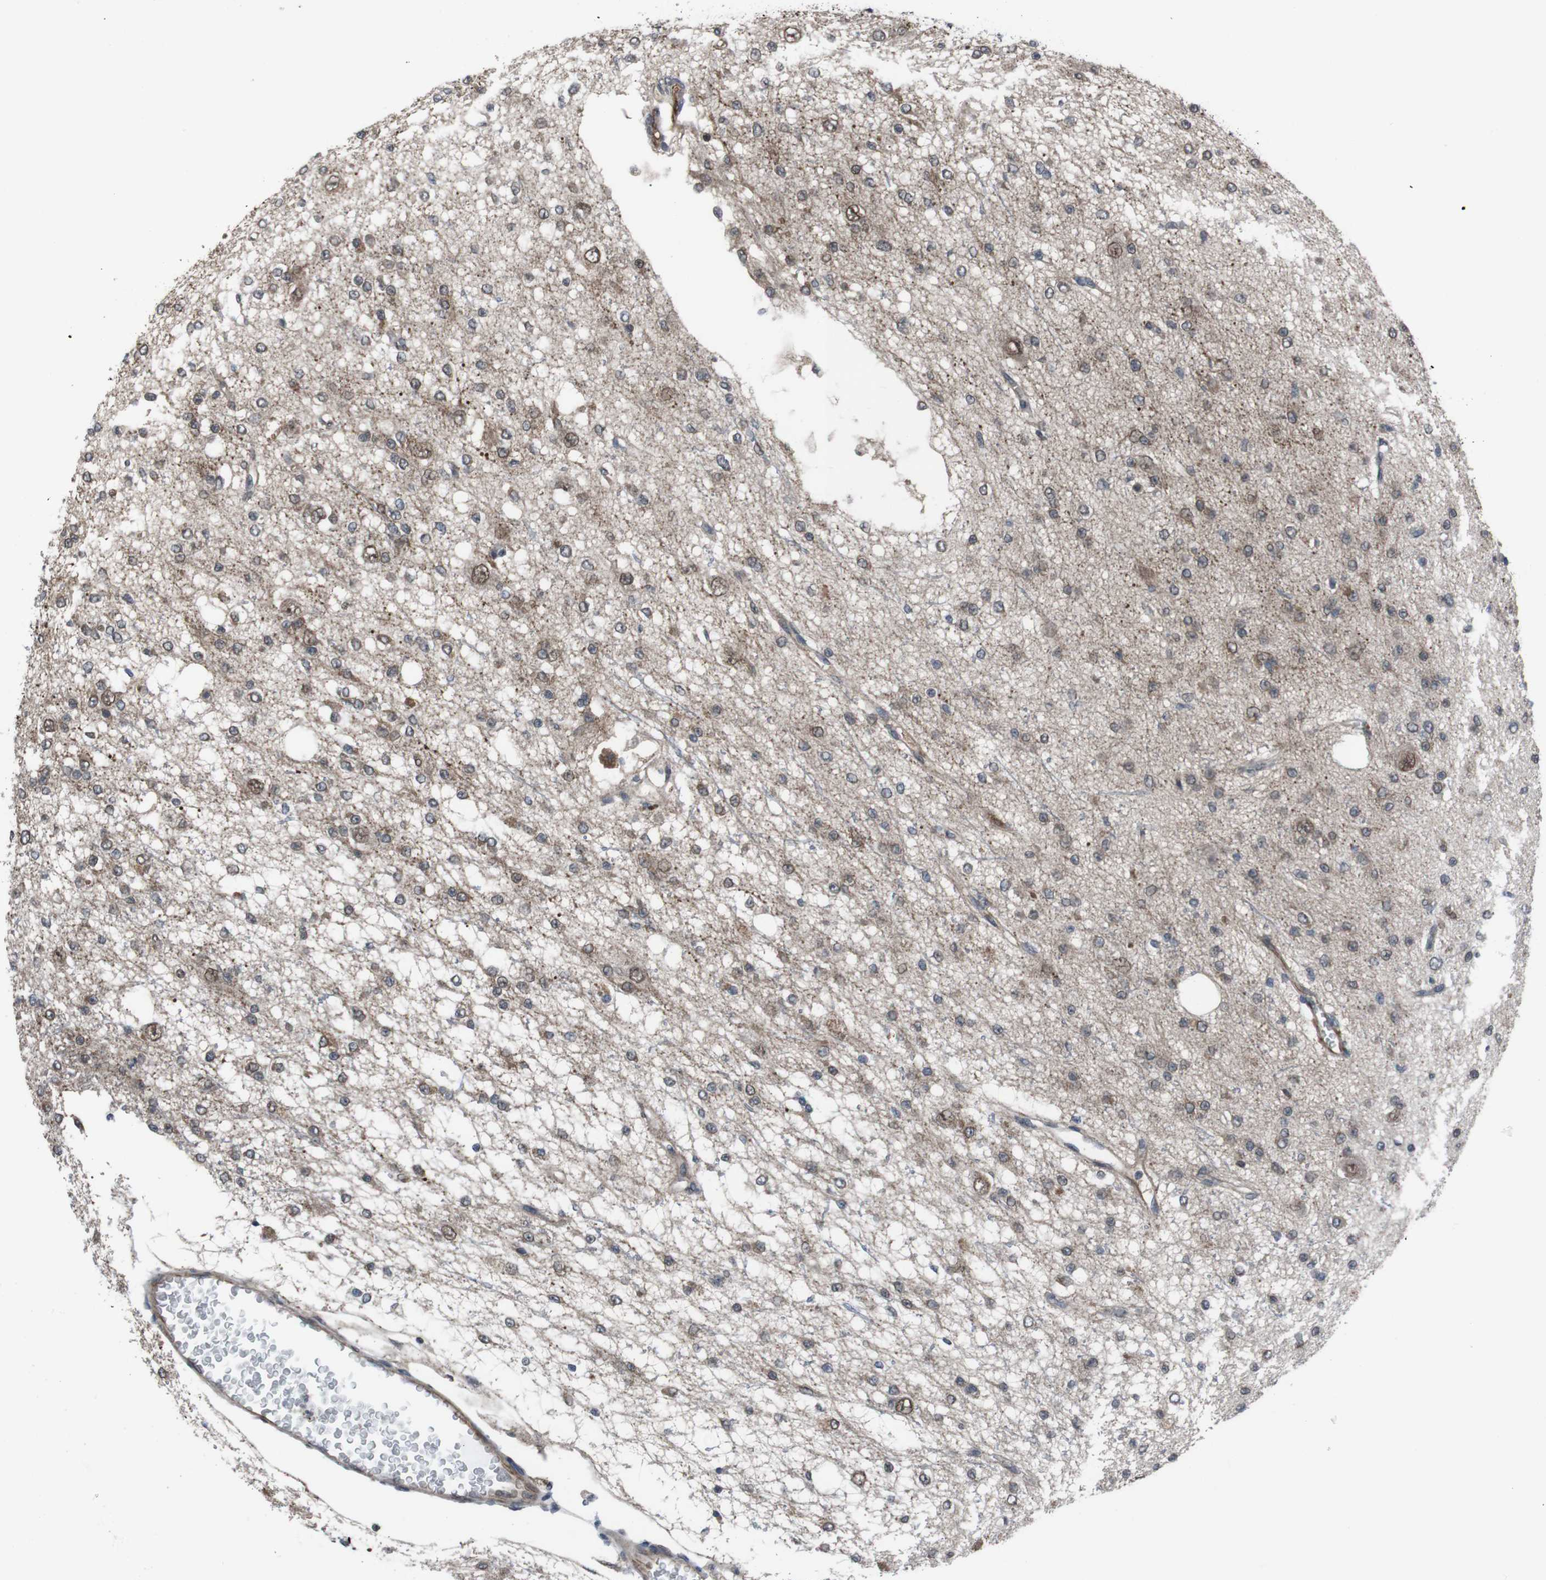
{"staining": {"intensity": "weak", "quantity": "<25%", "location": "cytoplasmic/membranous,nuclear"}, "tissue": "glioma", "cell_type": "Tumor cells", "image_type": "cancer", "snomed": [{"axis": "morphology", "description": "Glioma, malignant, Low grade"}, {"axis": "topography", "description": "Brain"}], "caption": "Immunohistochemical staining of glioma demonstrates no significant positivity in tumor cells.", "gene": "SS18L1", "patient": {"sex": "male", "age": 38}}